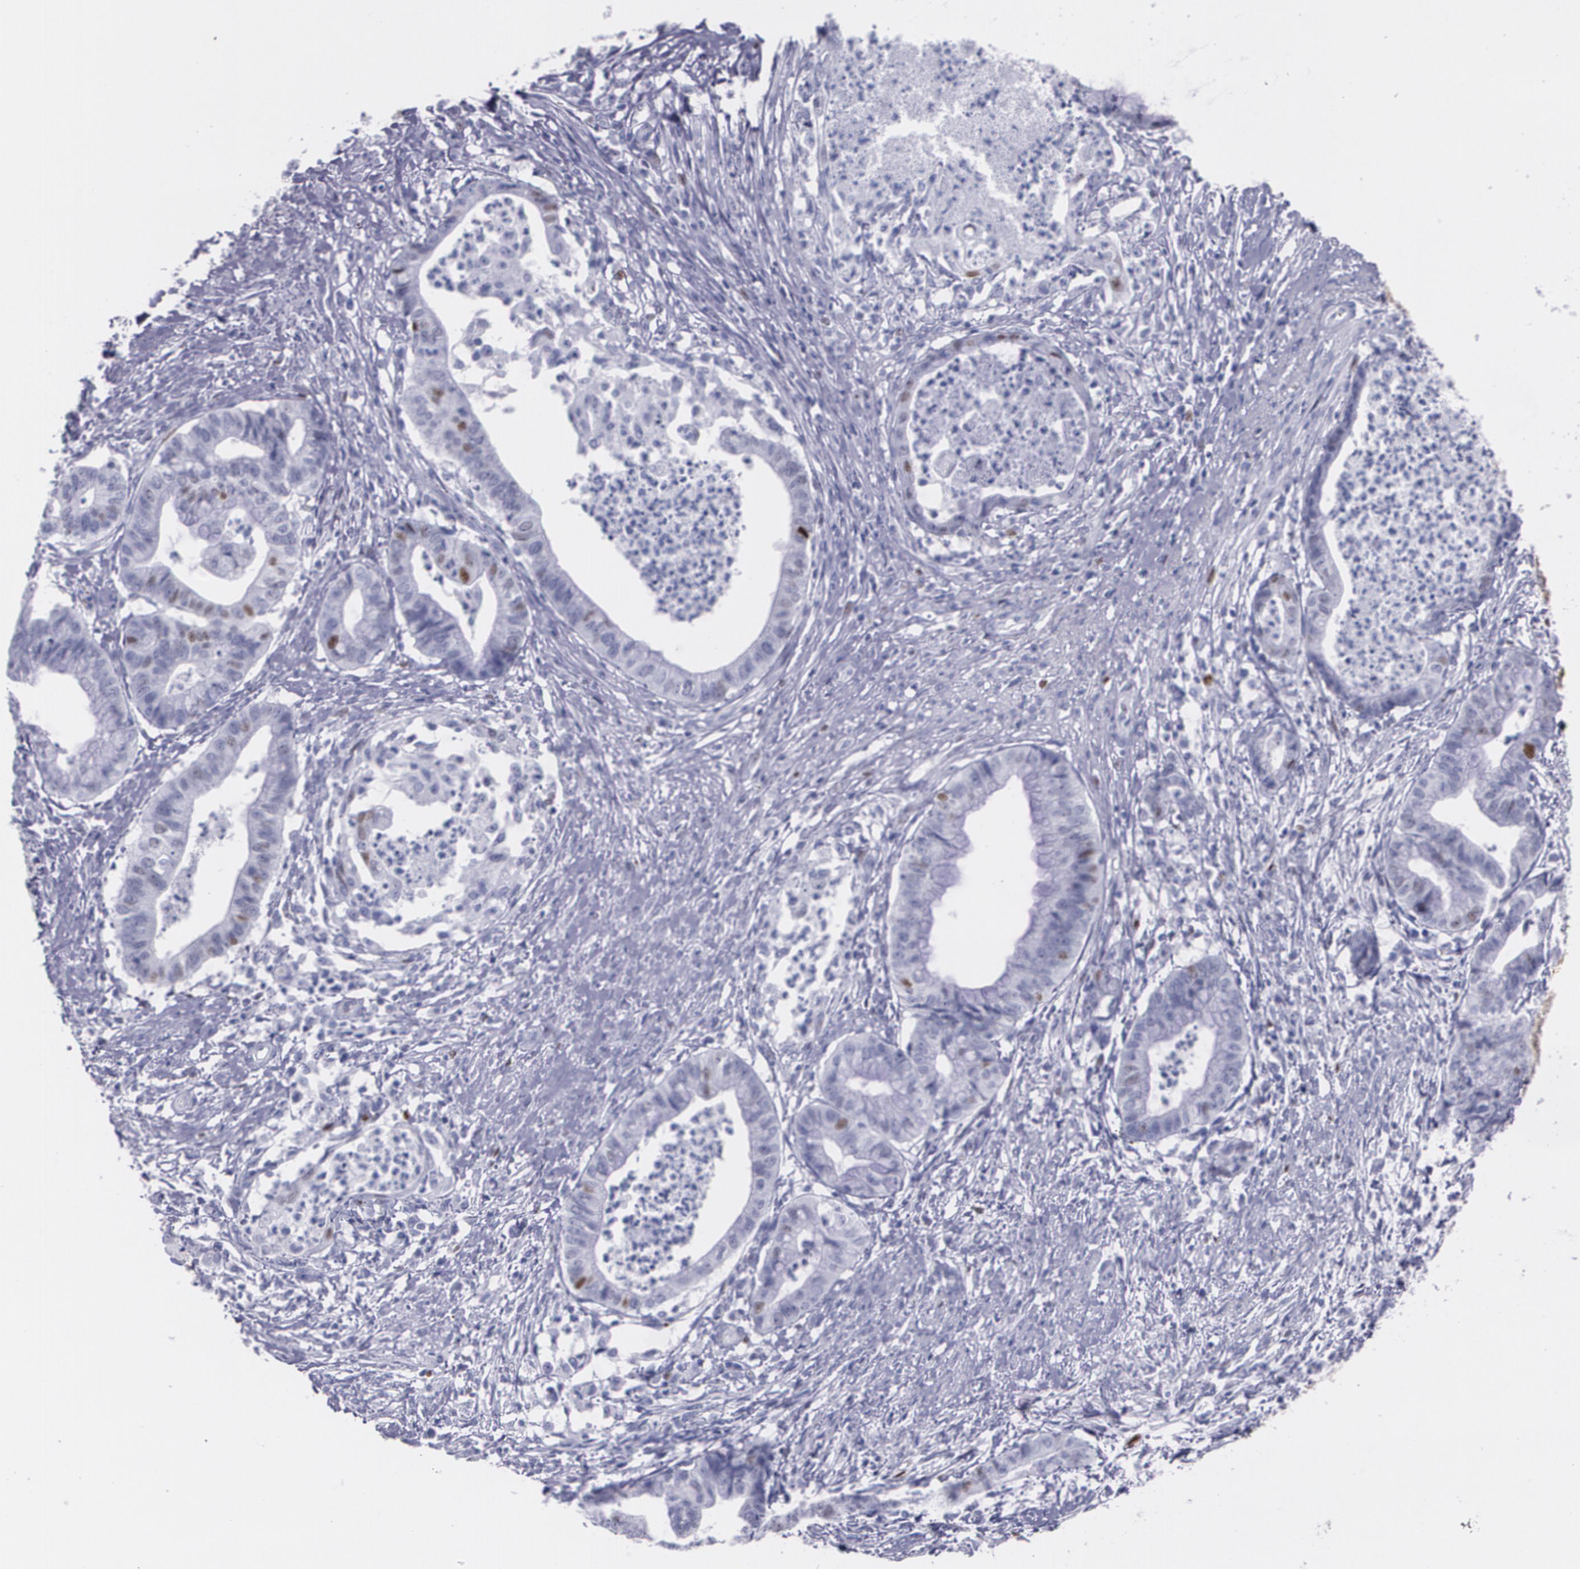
{"staining": {"intensity": "weak", "quantity": "<25%", "location": "nuclear"}, "tissue": "endometrial cancer", "cell_type": "Tumor cells", "image_type": "cancer", "snomed": [{"axis": "morphology", "description": "Necrosis, NOS"}, {"axis": "morphology", "description": "Adenocarcinoma, NOS"}, {"axis": "topography", "description": "Endometrium"}], "caption": "High magnification brightfield microscopy of endometrial adenocarcinoma stained with DAB (3,3'-diaminobenzidine) (brown) and counterstained with hematoxylin (blue): tumor cells show no significant positivity.", "gene": "TP53", "patient": {"sex": "female", "age": 79}}